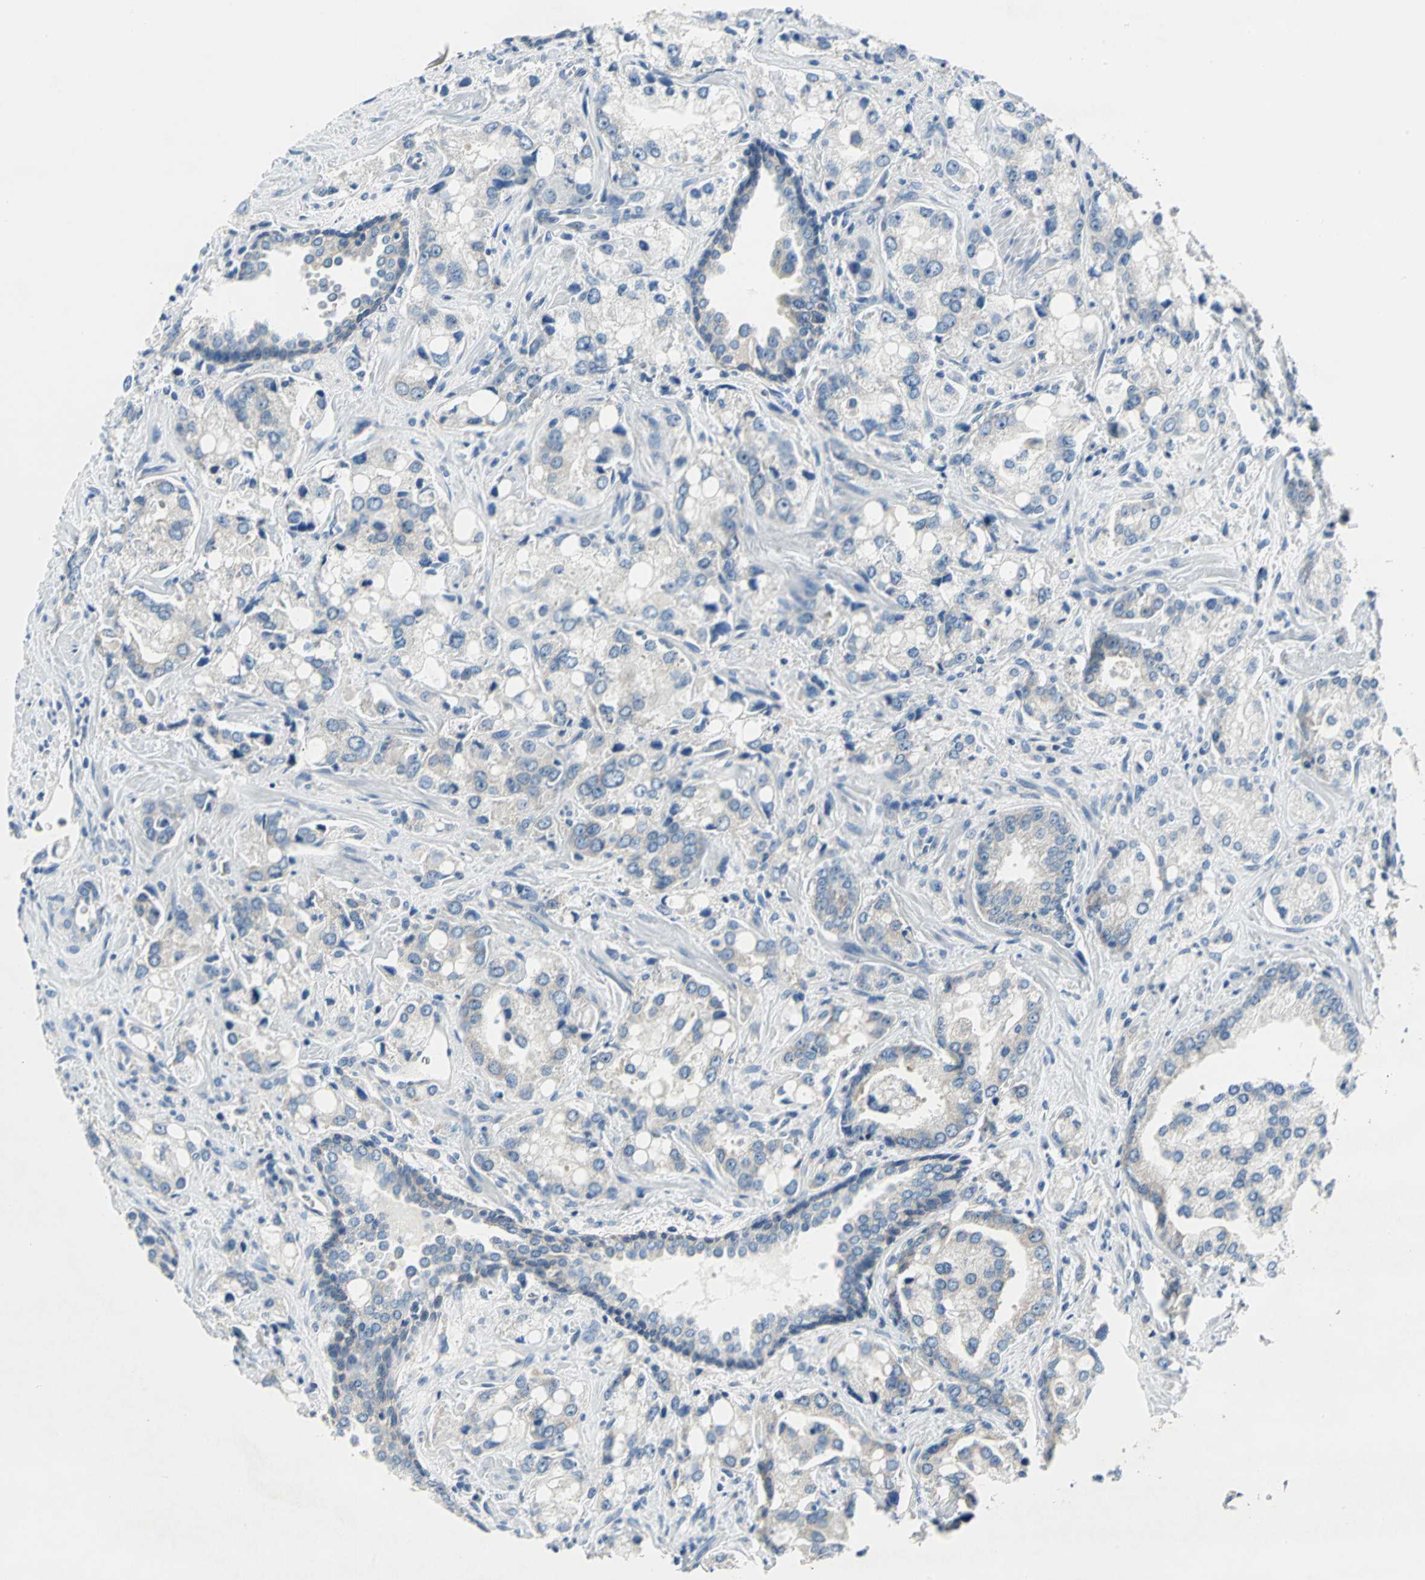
{"staining": {"intensity": "weak", "quantity": "<25%", "location": "cytoplasmic/membranous"}, "tissue": "prostate cancer", "cell_type": "Tumor cells", "image_type": "cancer", "snomed": [{"axis": "morphology", "description": "Adenocarcinoma, High grade"}, {"axis": "topography", "description": "Prostate"}], "caption": "Immunohistochemical staining of prostate adenocarcinoma (high-grade) reveals no significant expression in tumor cells.", "gene": "TRIM25", "patient": {"sex": "male", "age": 67}}